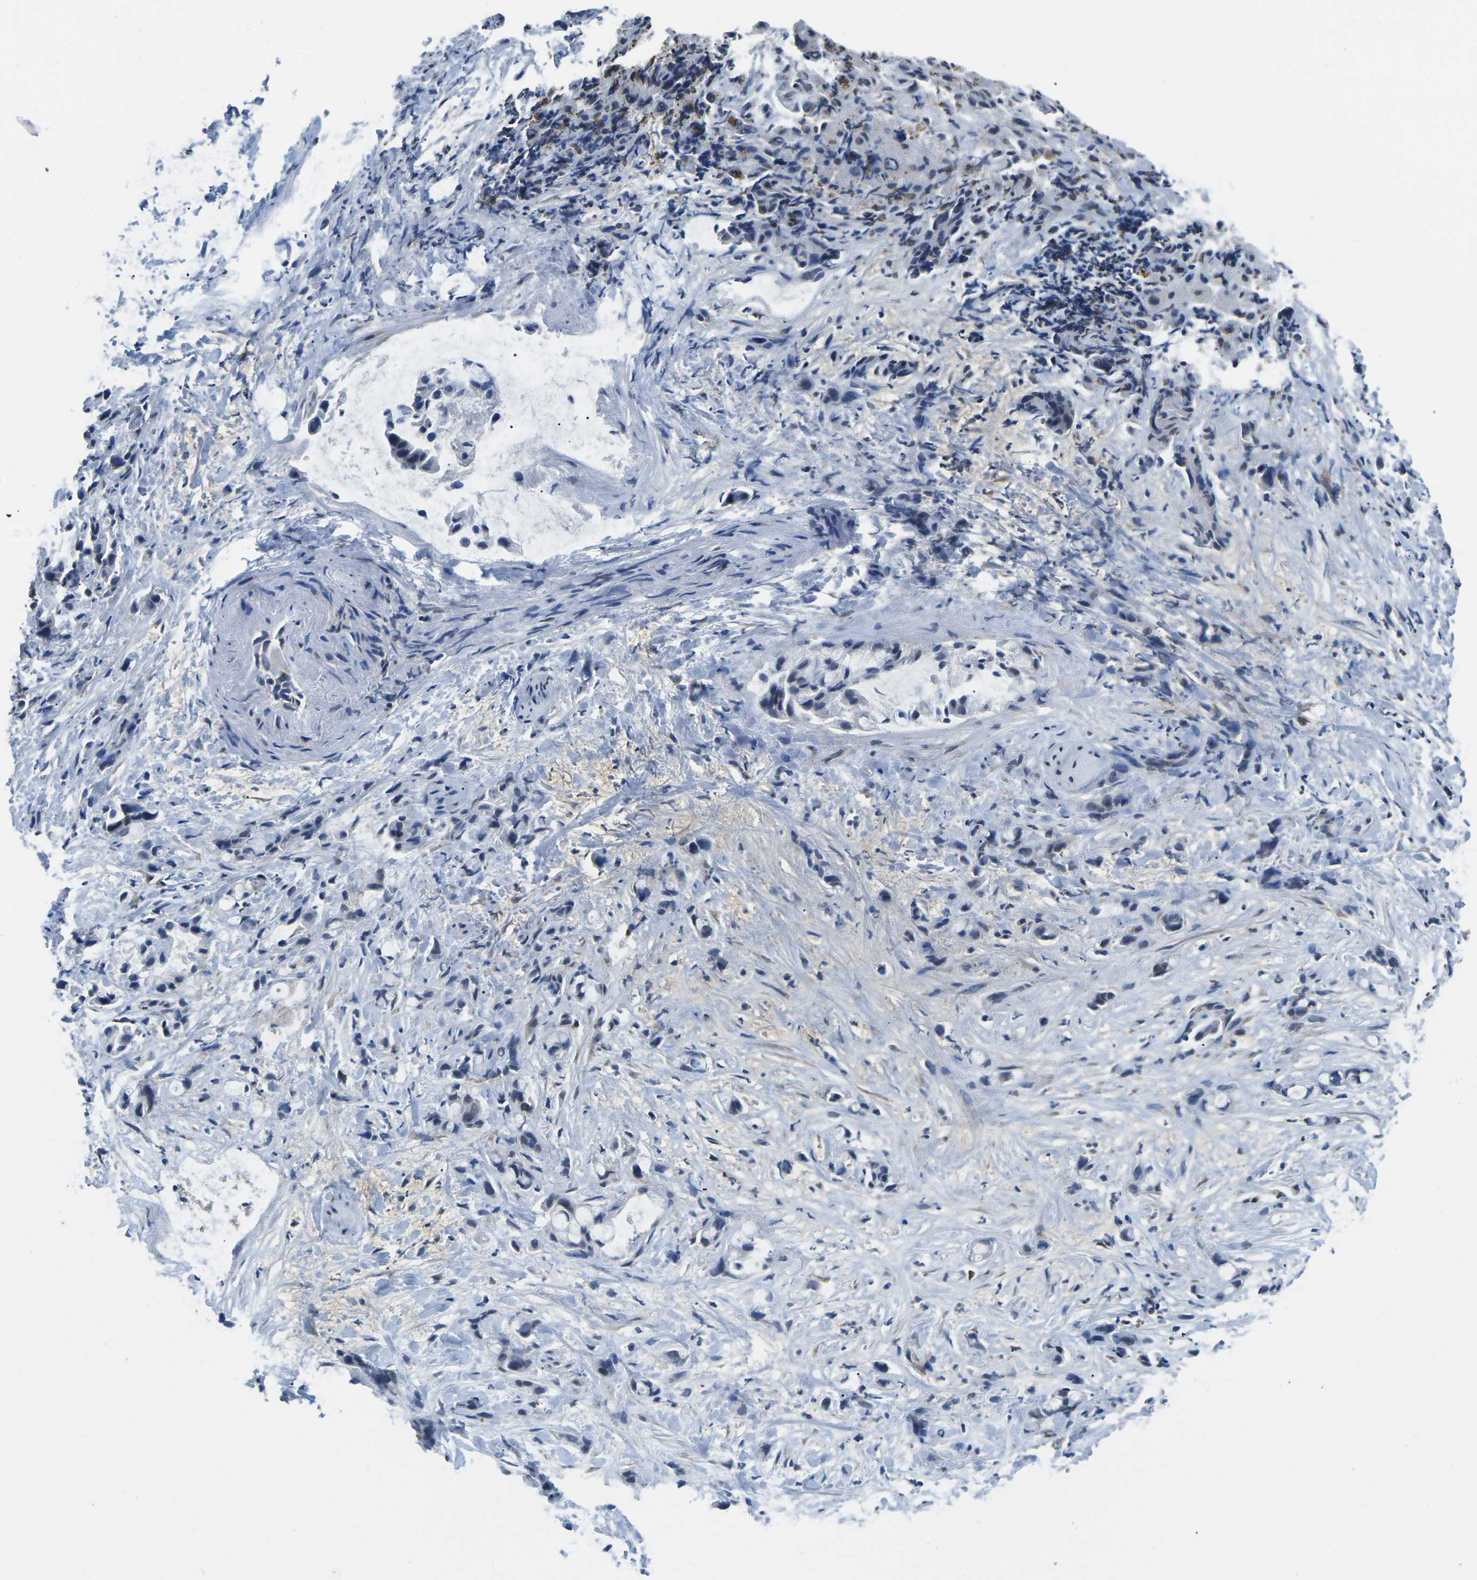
{"staining": {"intensity": "weak", "quantity": "<25%", "location": "cytoplasmic/membranous"}, "tissue": "liver cancer", "cell_type": "Tumor cells", "image_type": "cancer", "snomed": [{"axis": "morphology", "description": "Cholangiocarcinoma"}, {"axis": "topography", "description": "Liver"}], "caption": "Tumor cells show no significant protein positivity in liver cancer (cholangiocarcinoma).", "gene": "SCNN1B", "patient": {"sex": "female", "age": 72}}